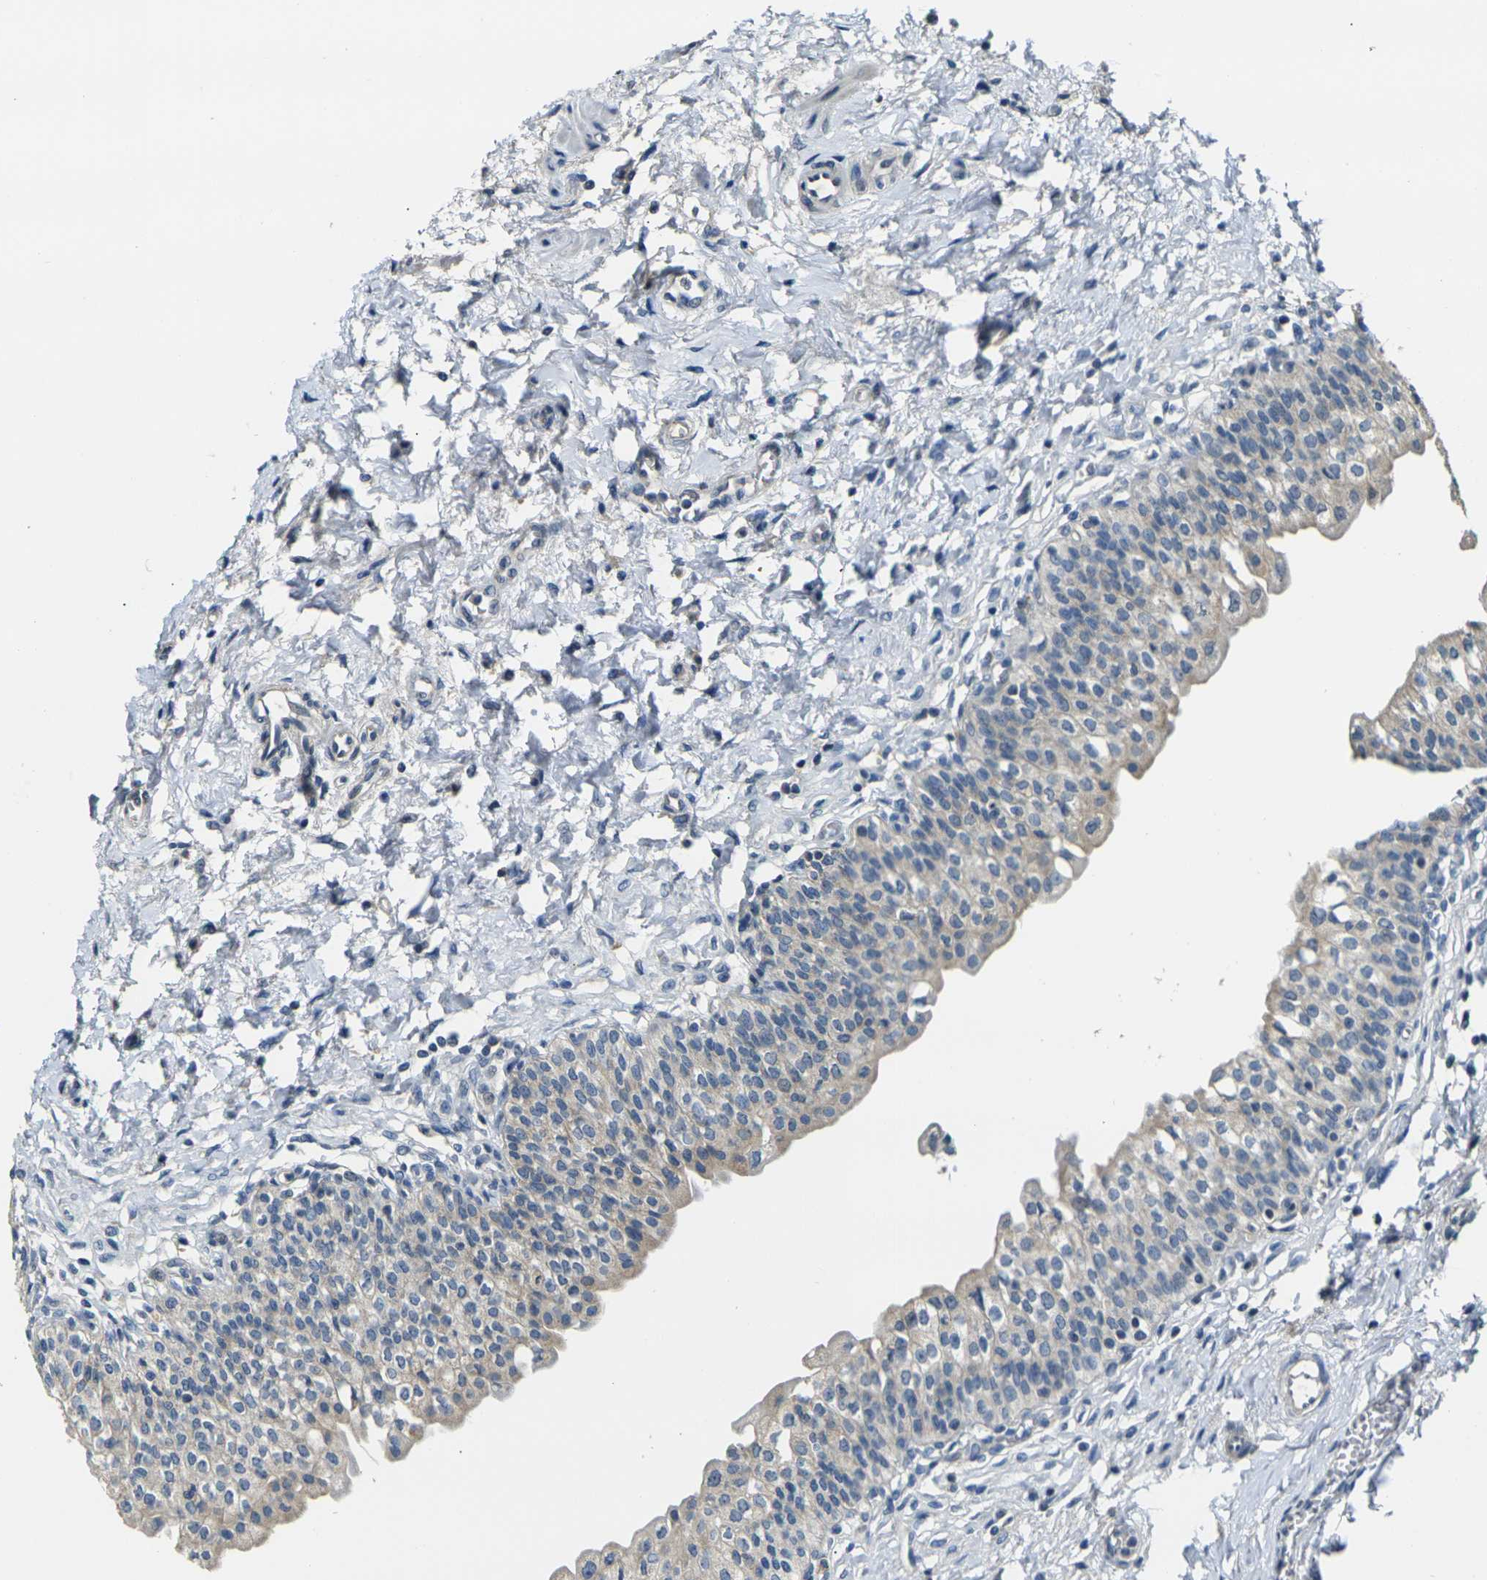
{"staining": {"intensity": "weak", "quantity": "<25%", "location": "cytoplasmic/membranous"}, "tissue": "urinary bladder", "cell_type": "Urothelial cells", "image_type": "normal", "snomed": [{"axis": "morphology", "description": "Normal tissue, NOS"}, {"axis": "topography", "description": "Urinary bladder"}], "caption": "This is a micrograph of IHC staining of normal urinary bladder, which shows no expression in urothelial cells.", "gene": "SHISAL2B", "patient": {"sex": "male", "age": 55}}